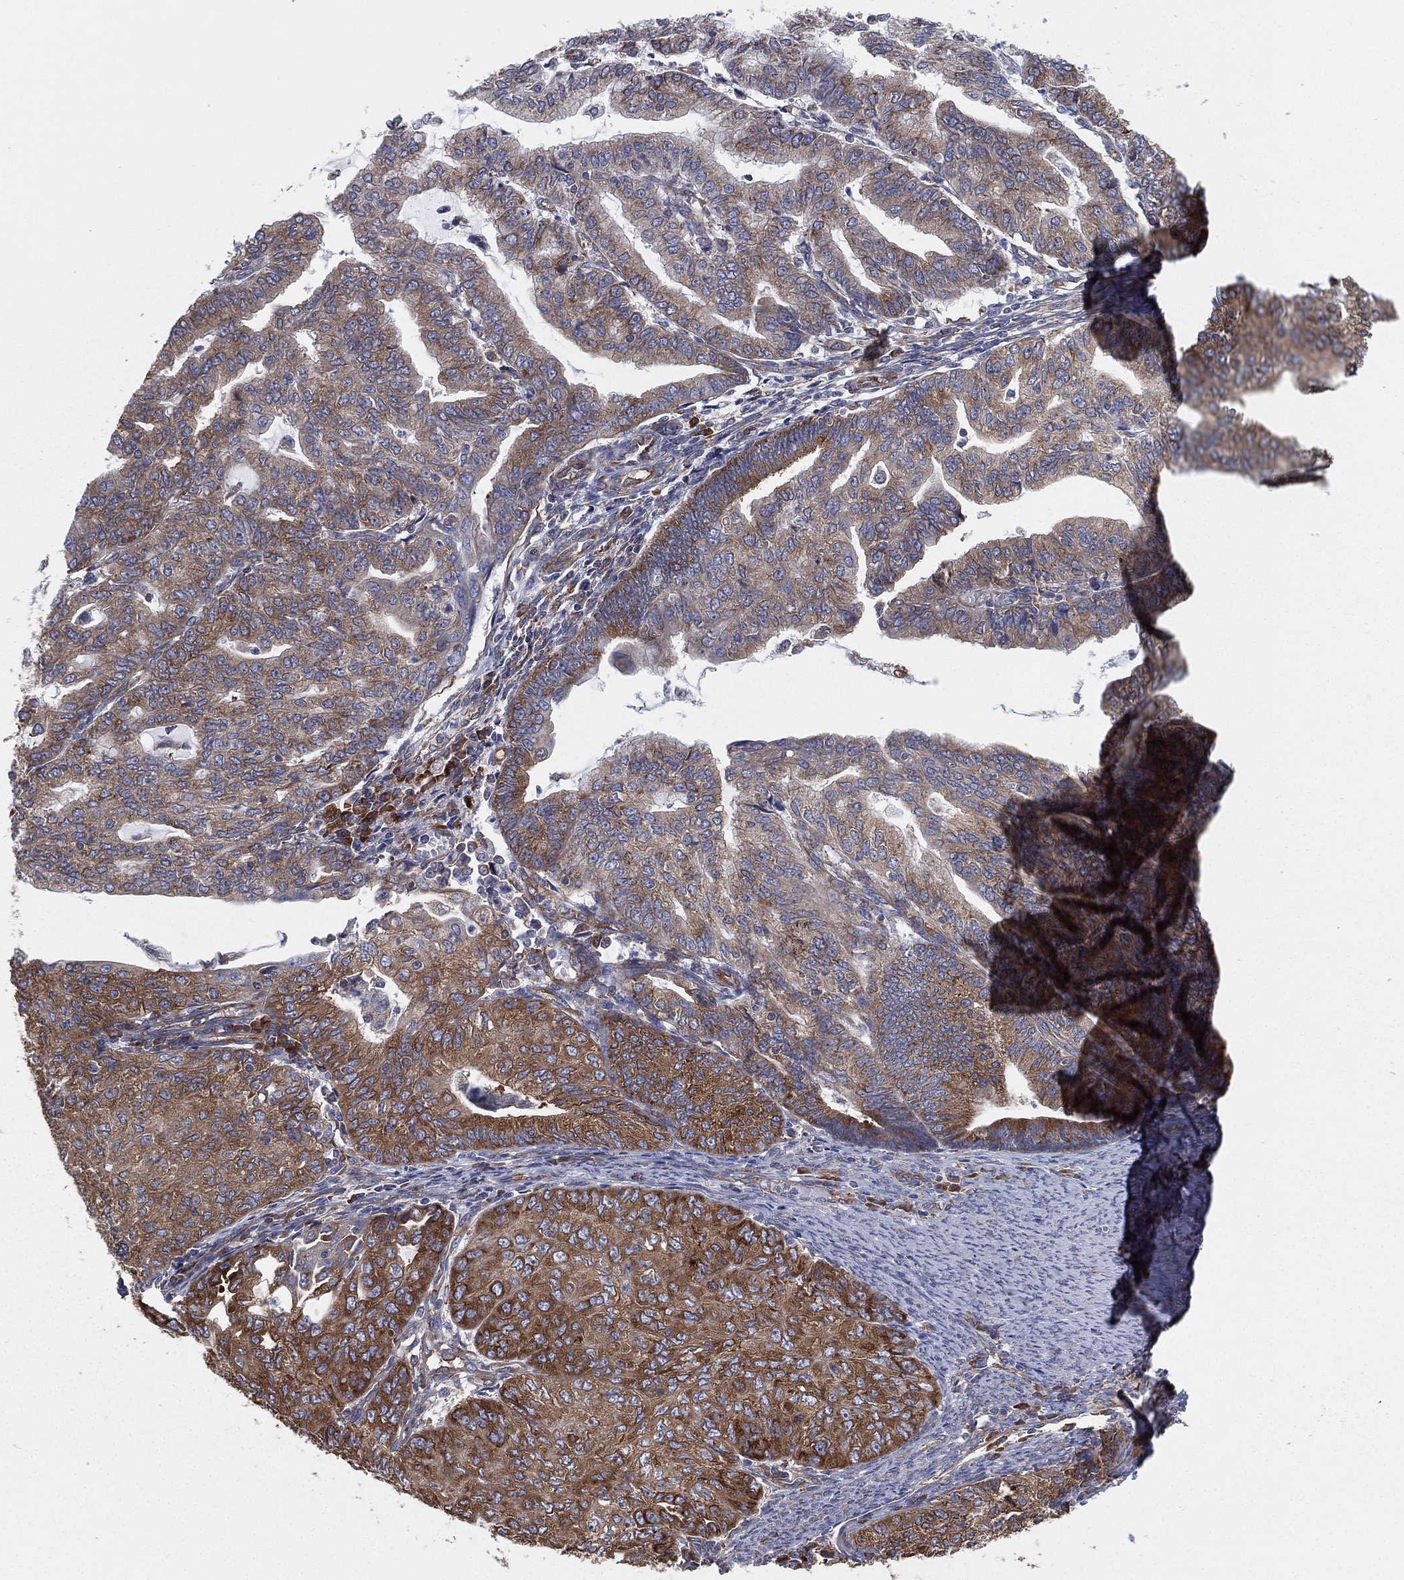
{"staining": {"intensity": "strong", "quantity": "25%-75%", "location": "cytoplasmic/membranous"}, "tissue": "endometrial cancer", "cell_type": "Tumor cells", "image_type": "cancer", "snomed": [{"axis": "morphology", "description": "Adenocarcinoma, NOS"}, {"axis": "topography", "description": "Endometrium"}], "caption": "The image exhibits a brown stain indicating the presence of a protein in the cytoplasmic/membranous of tumor cells in endometrial cancer (adenocarcinoma).", "gene": "FARSA", "patient": {"sex": "female", "age": 82}}